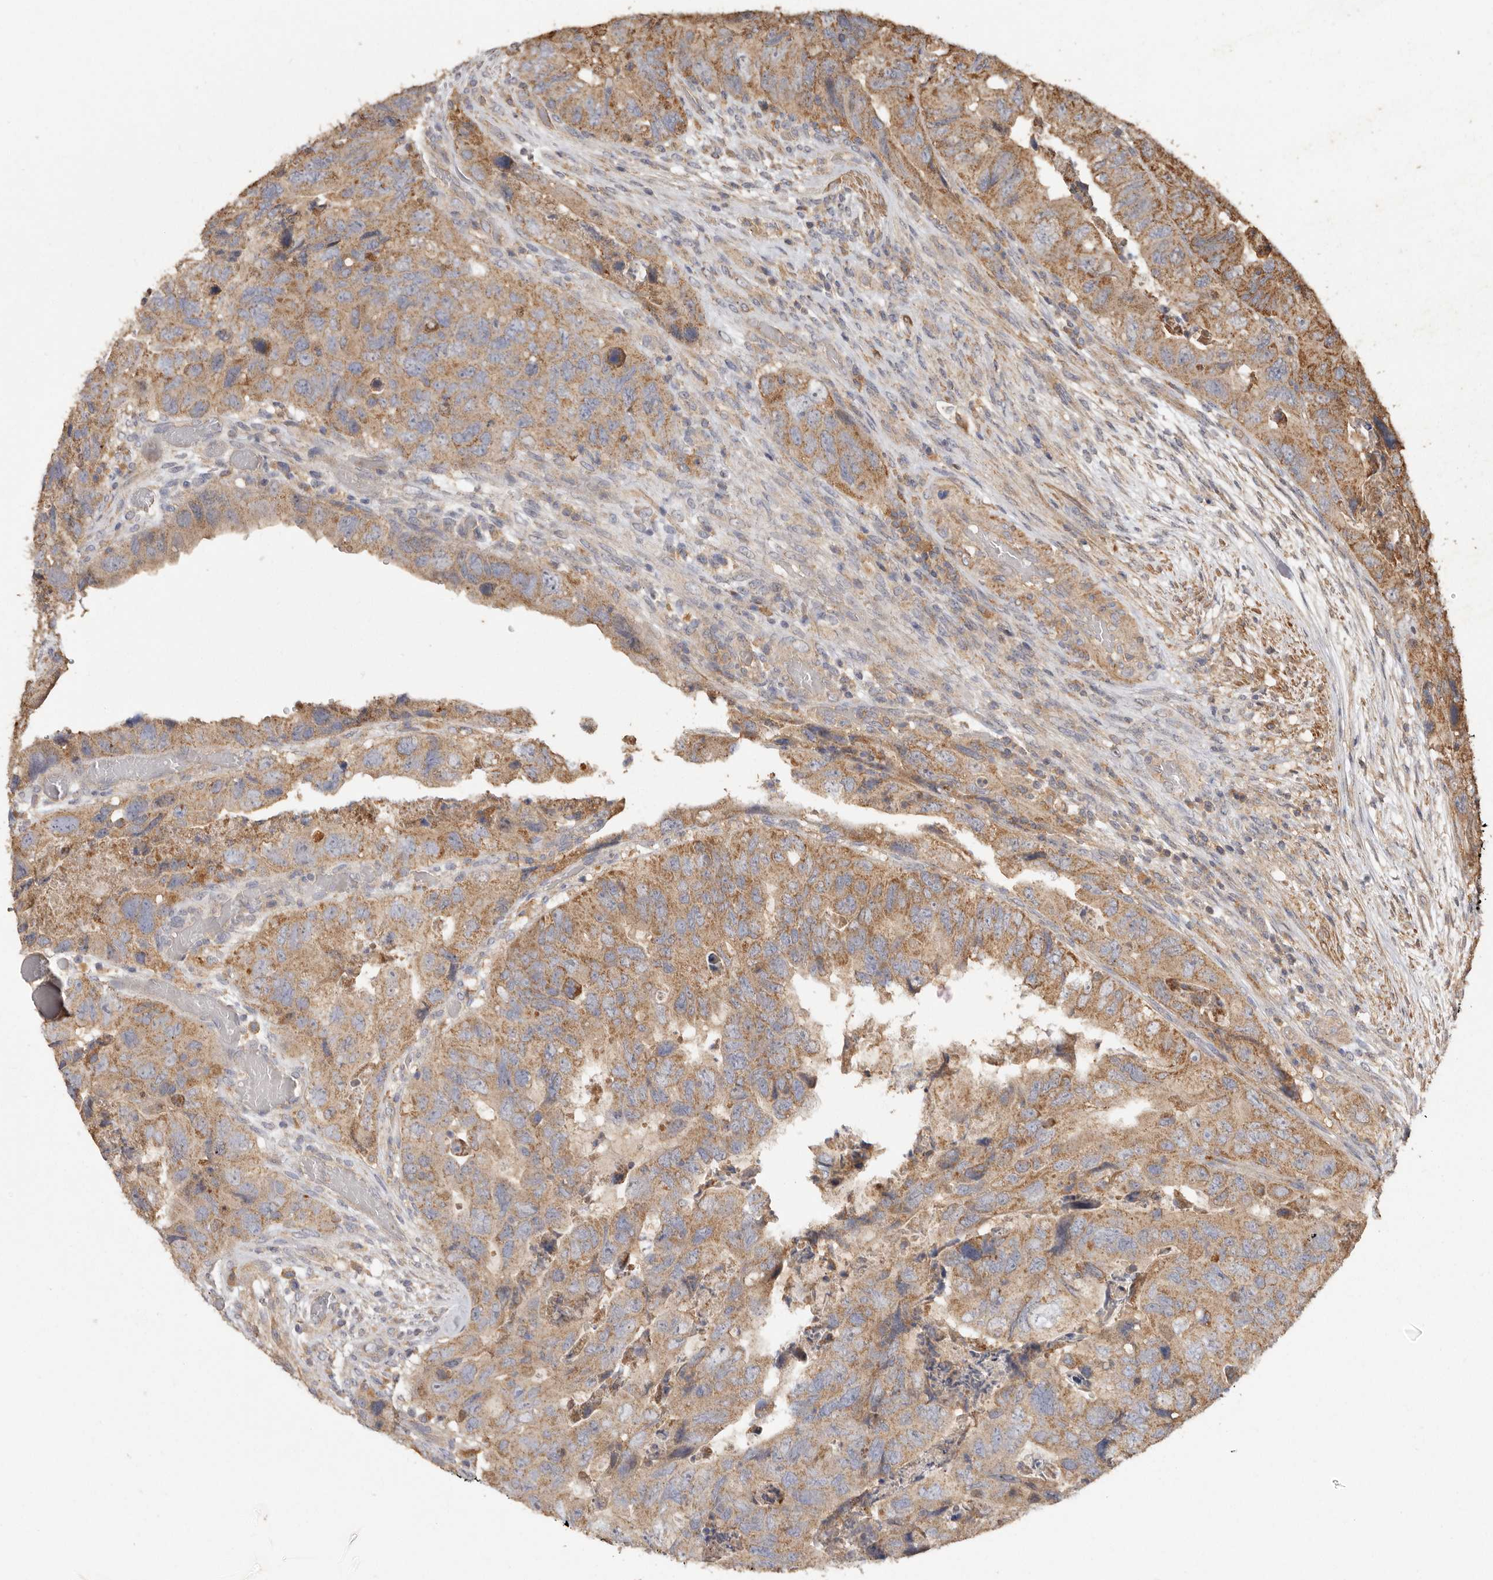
{"staining": {"intensity": "moderate", "quantity": ">75%", "location": "cytoplasmic/membranous"}, "tissue": "colorectal cancer", "cell_type": "Tumor cells", "image_type": "cancer", "snomed": [{"axis": "morphology", "description": "Adenocarcinoma, NOS"}, {"axis": "topography", "description": "Rectum"}], "caption": "Colorectal adenocarcinoma was stained to show a protein in brown. There is medium levels of moderate cytoplasmic/membranous expression in about >75% of tumor cells.", "gene": "RWDD1", "patient": {"sex": "male", "age": 63}}